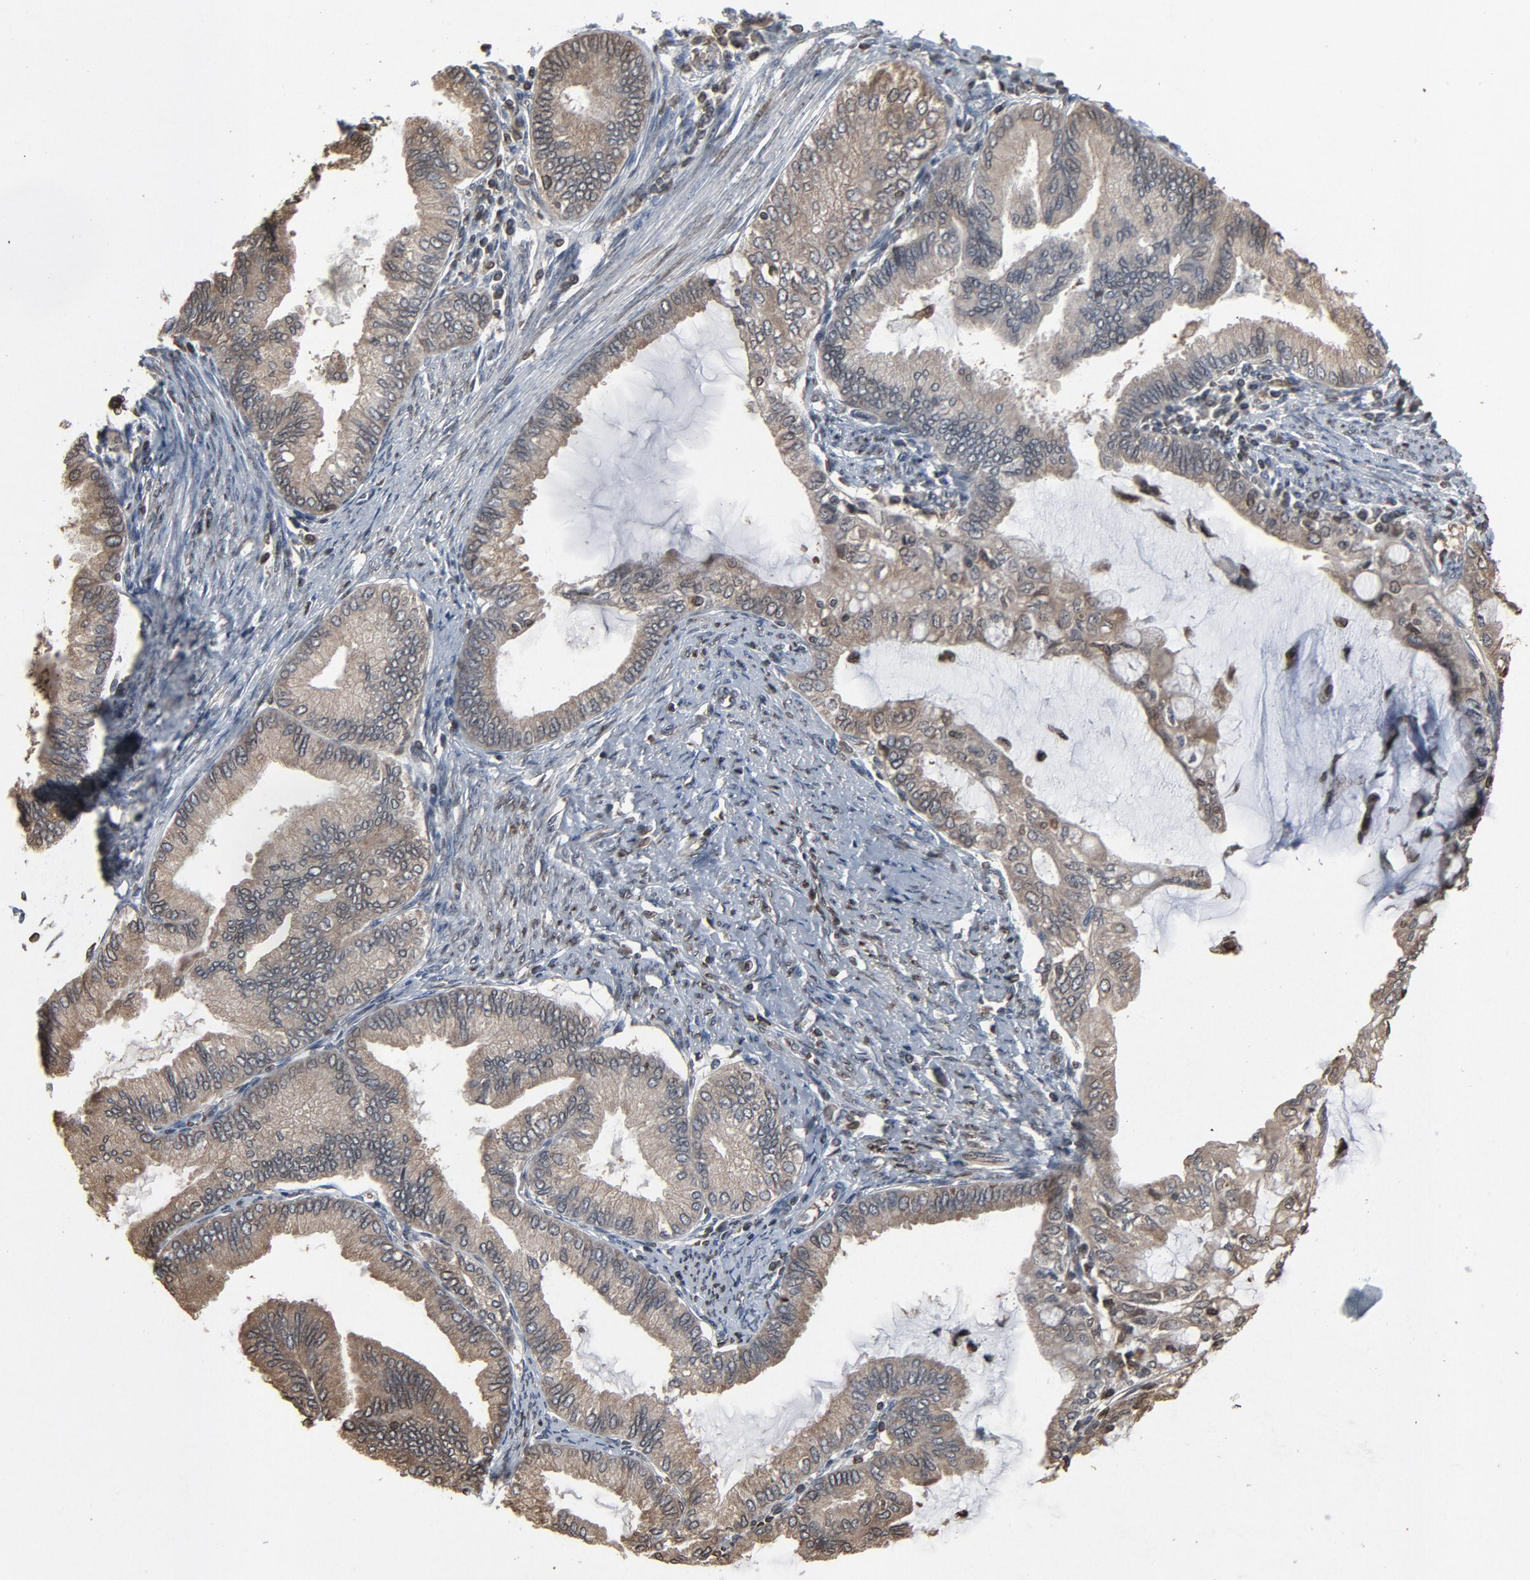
{"staining": {"intensity": "weak", "quantity": "<25%", "location": "cytoplasmic/membranous,nuclear"}, "tissue": "endometrial cancer", "cell_type": "Tumor cells", "image_type": "cancer", "snomed": [{"axis": "morphology", "description": "Adenocarcinoma, NOS"}, {"axis": "topography", "description": "Endometrium"}], "caption": "Tumor cells are negative for protein expression in human endometrial cancer (adenocarcinoma). The staining is performed using DAB brown chromogen with nuclei counter-stained in using hematoxylin.", "gene": "UBE2D1", "patient": {"sex": "female", "age": 86}}